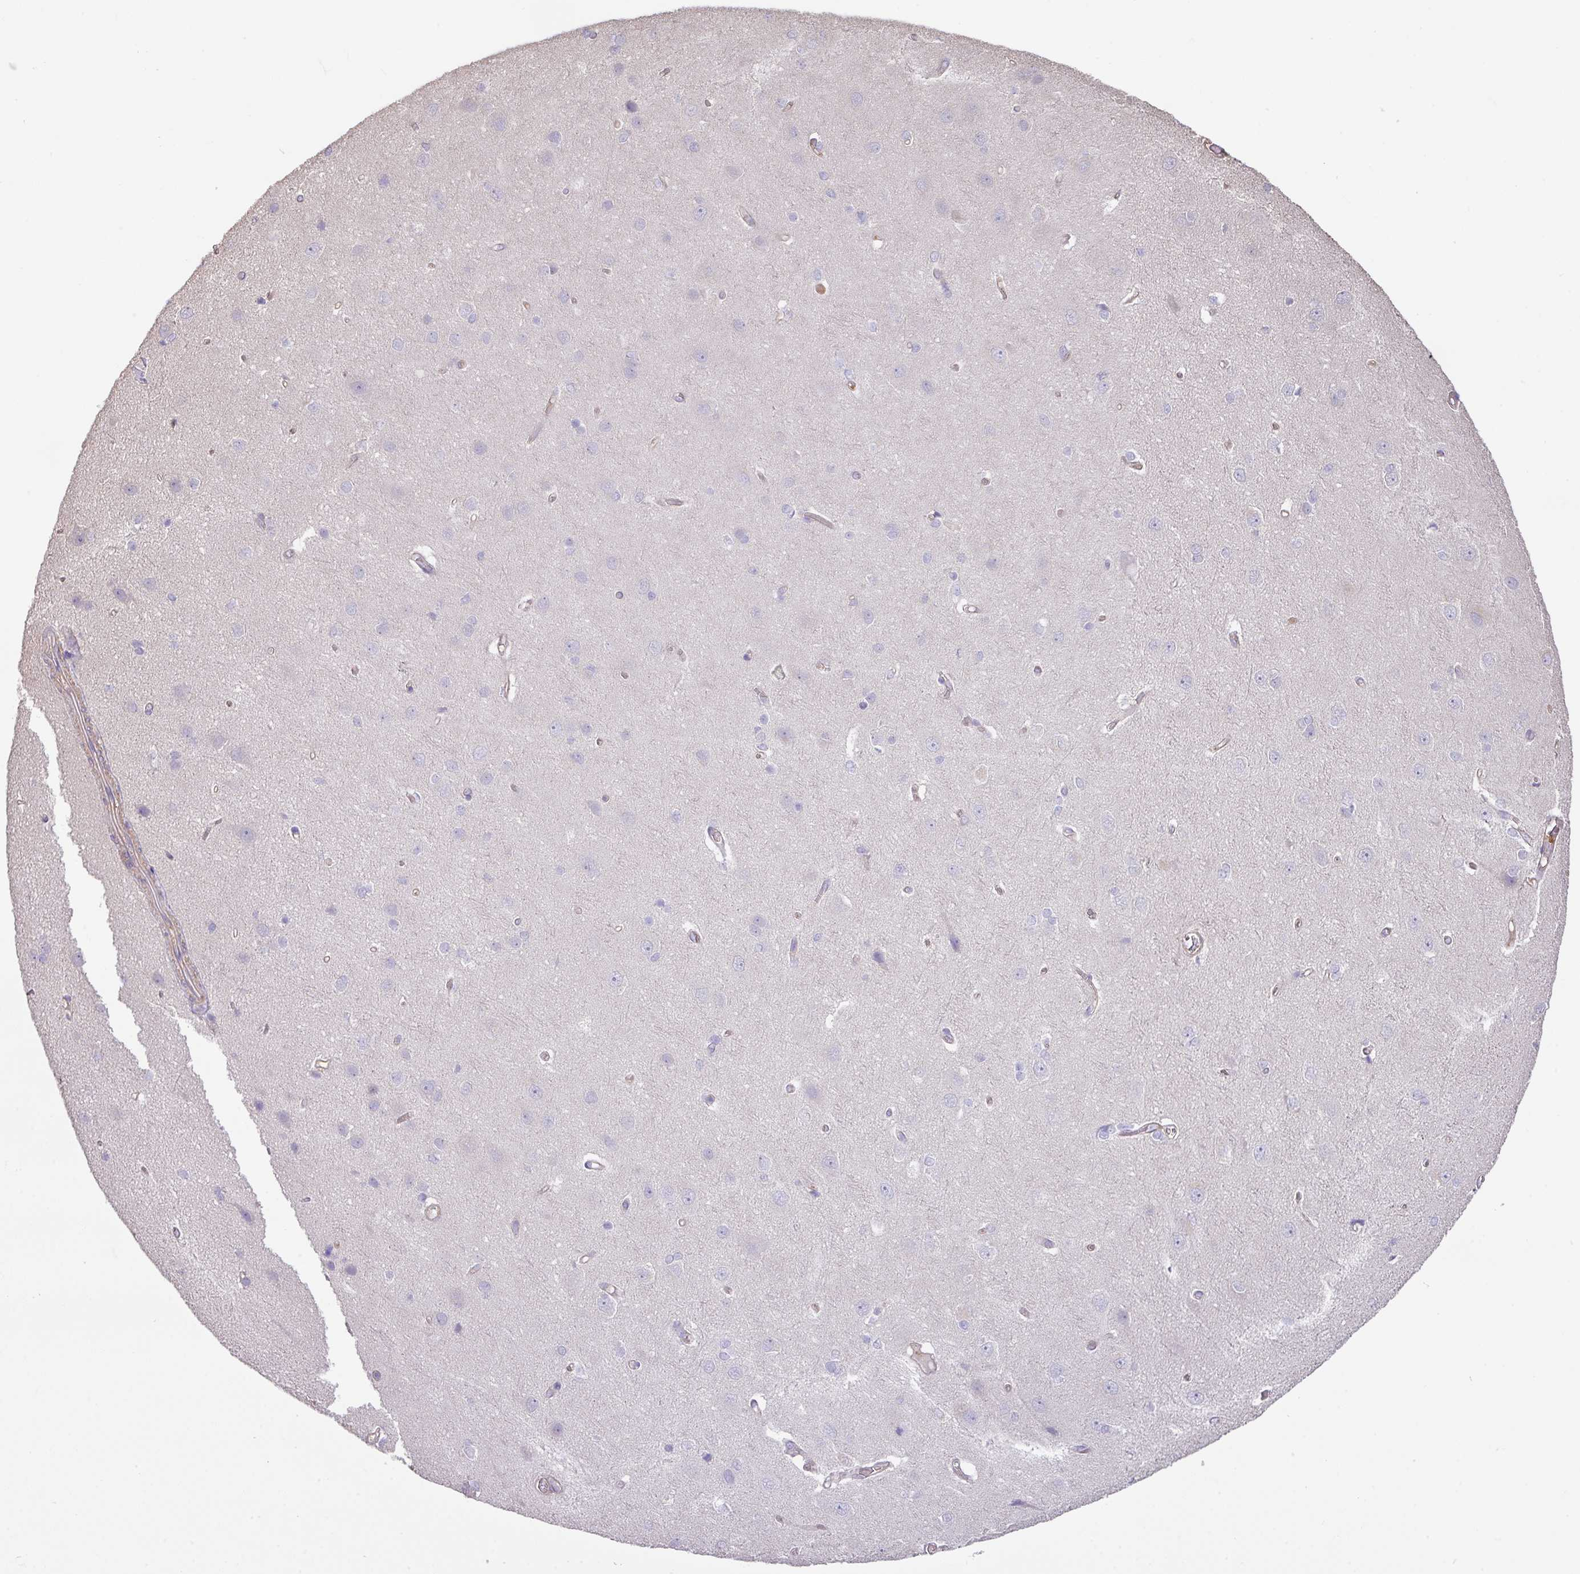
{"staining": {"intensity": "weak", "quantity": ">75%", "location": "cytoplasmic/membranous"}, "tissue": "cerebral cortex", "cell_type": "Endothelial cells", "image_type": "normal", "snomed": [{"axis": "morphology", "description": "Normal tissue, NOS"}, {"axis": "topography", "description": "Cerebral cortex"}], "caption": "A micrograph of cerebral cortex stained for a protein displays weak cytoplasmic/membranous brown staining in endothelial cells. (DAB IHC with brightfield microscopy, high magnification).", "gene": "CALML4", "patient": {"sex": "male", "age": 37}}